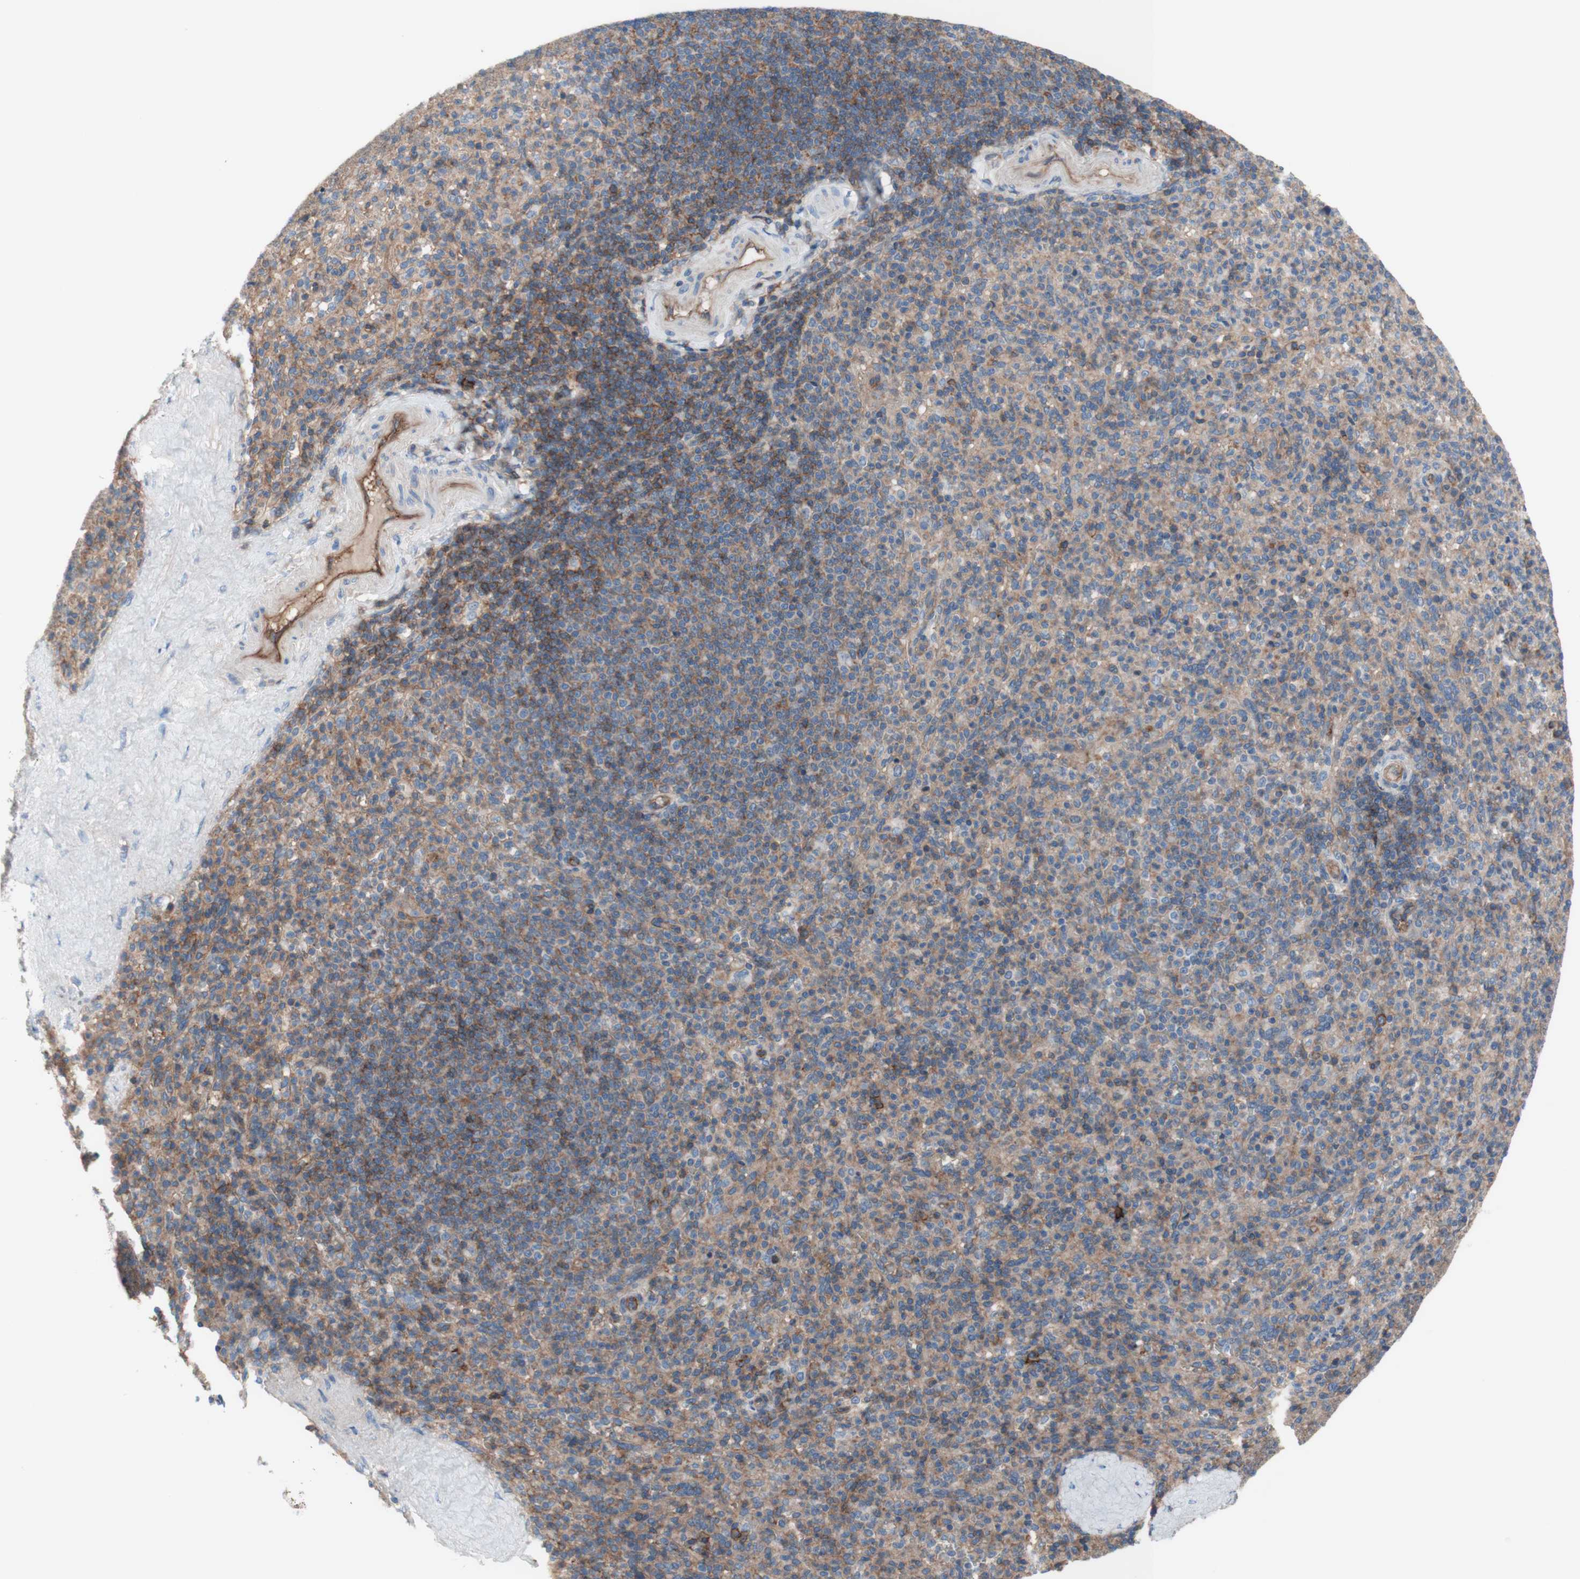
{"staining": {"intensity": "moderate", "quantity": ">75%", "location": "cytoplasmic/membranous"}, "tissue": "spleen", "cell_type": "Cells in red pulp", "image_type": "normal", "snomed": [{"axis": "morphology", "description": "Normal tissue, NOS"}, {"axis": "topography", "description": "Spleen"}], "caption": "Human spleen stained for a protein (brown) demonstrates moderate cytoplasmic/membranous positive expression in approximately >75% of cells in red pulp.", "gene": "CD46", "patient": {"sex": "male", "age": 36}}